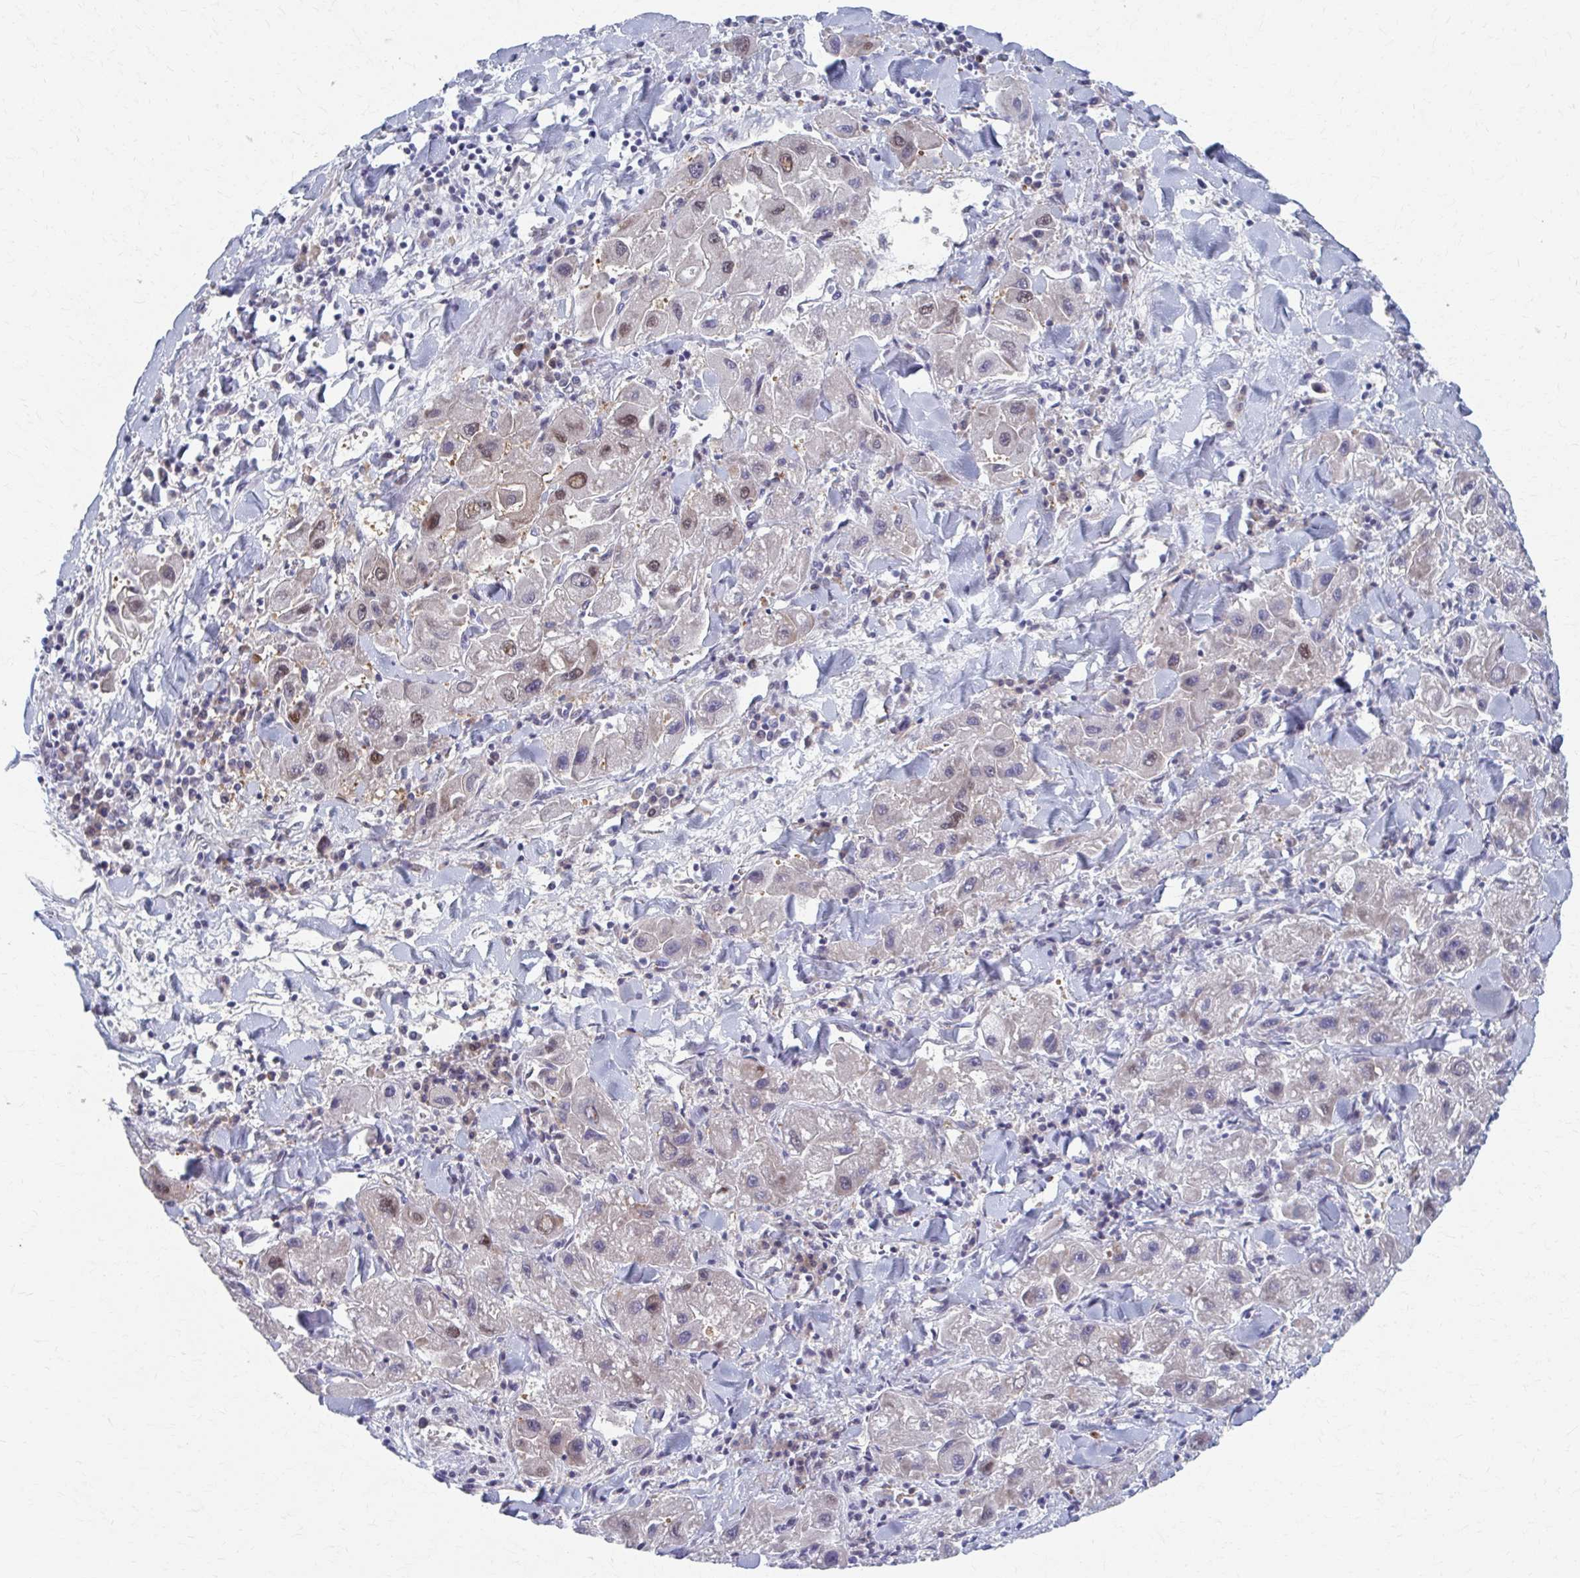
{"staining": {"intensity": "moderate", "quantity": "<25%", "location": "nuclear"}, "tissue": "liver cancer", "cell_type": "Tumor cells", "image_type": "cancer", "snomed": [{"axis": "morphology", "description": "Carcinoma, Hepatocellular, NOS"}, {"axis": "topography", "description": "Liver"}], "caption": "Human liver cancer (hepatocellular carcinoma) stained with a protein marker shows moderate staining in tumor cells.", "gene": "ABHD16B", "patient": {"sex": "male", "age": 24}}